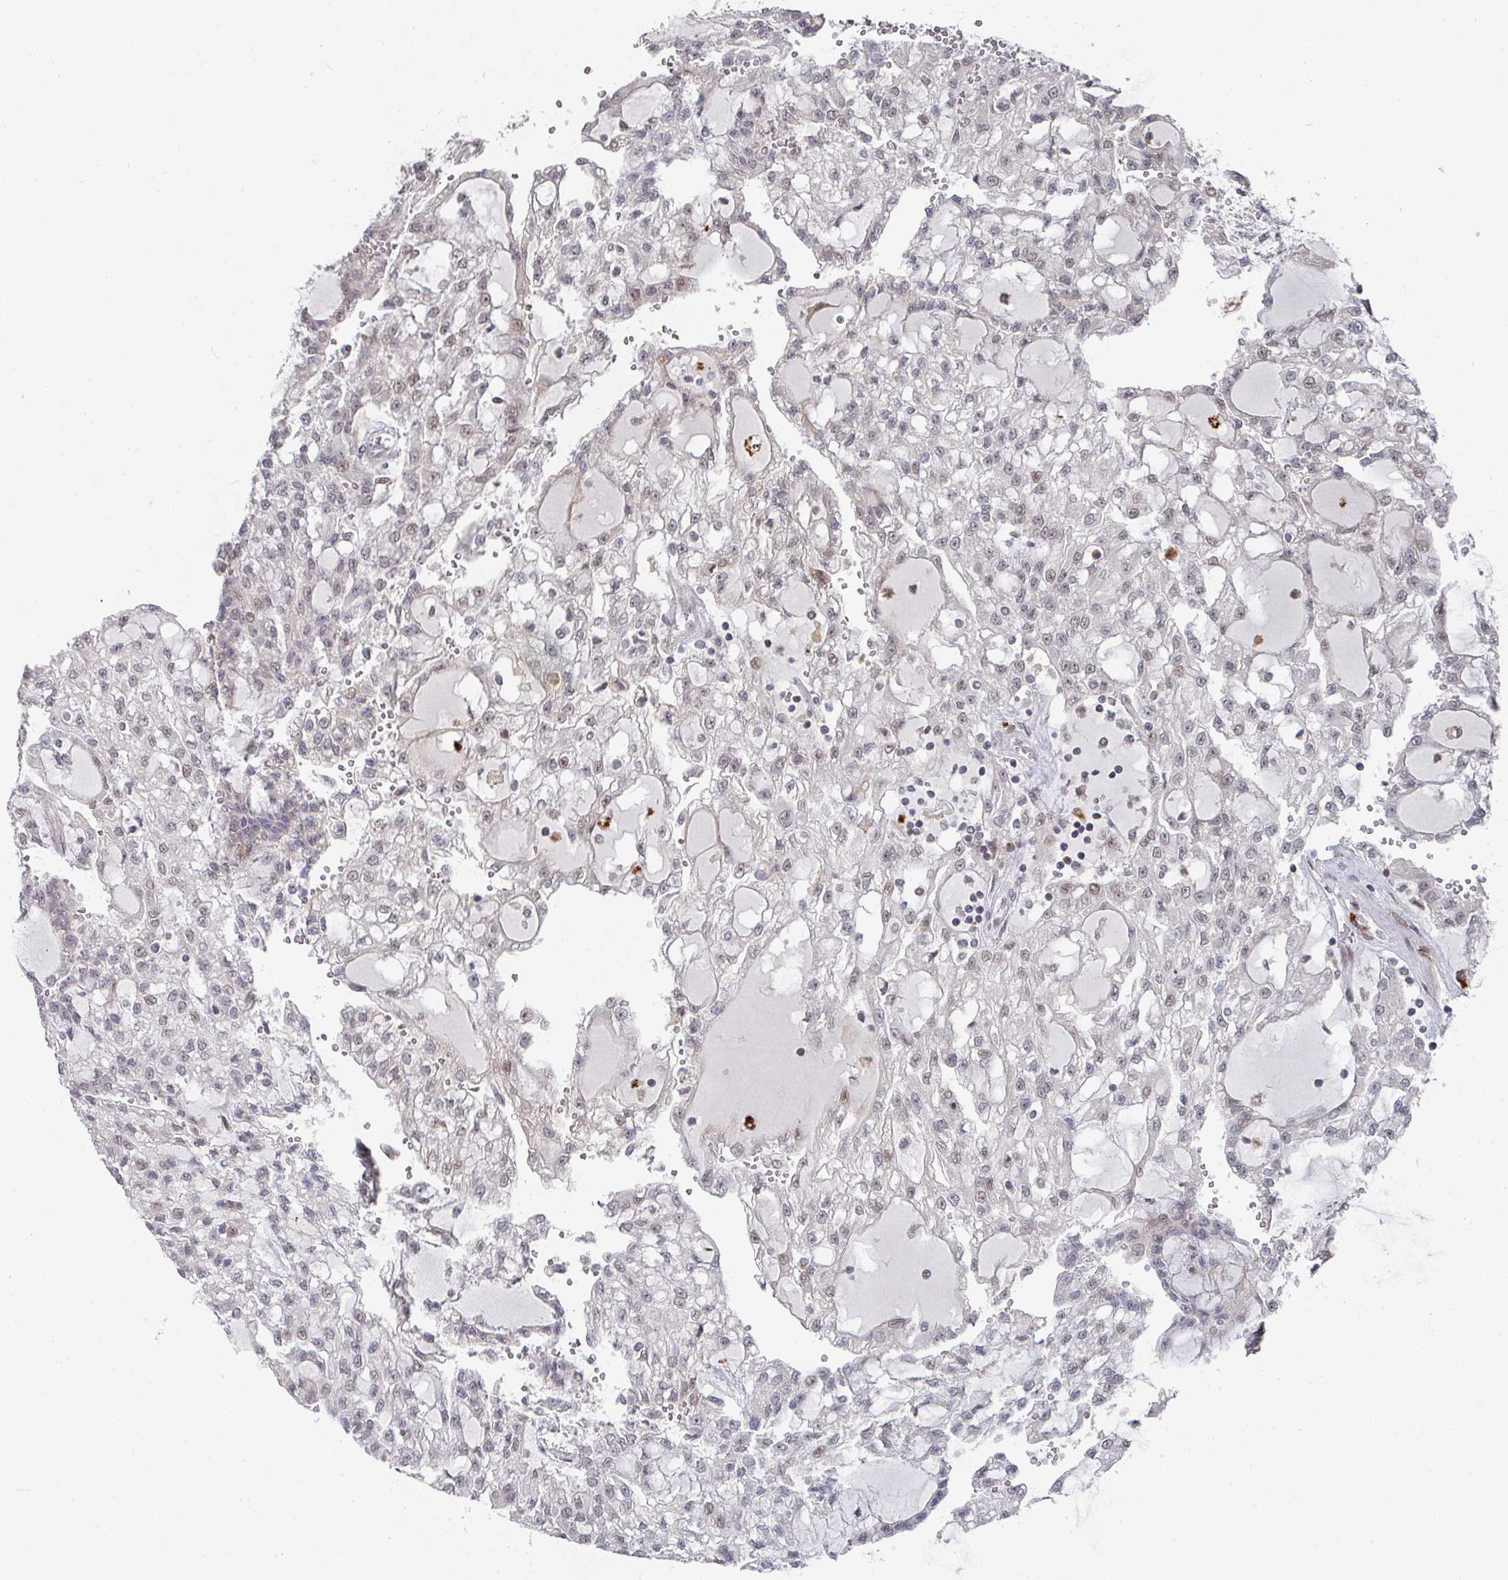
{"staining": {"intensity": "weak", "quantity": "25%-75%", "location": "nuclear"}, "tissue": "renal cancer", "cell_type": "Tumor cells", "image_type": "cancer", "snomed": [{"axis": "morphology", "description": "Adenocarcinoma, NOS"}, {"axis": "topography", "description": "Kidney"}], "caption": "There is low levels of weak nuclear positivity in tumor cells of adenocarcinoma (renal), as demonstrated by immunohistochemical staining (brown color).", "gene": "RBBP5", "patient": {"sex": "male", "age": 63}}